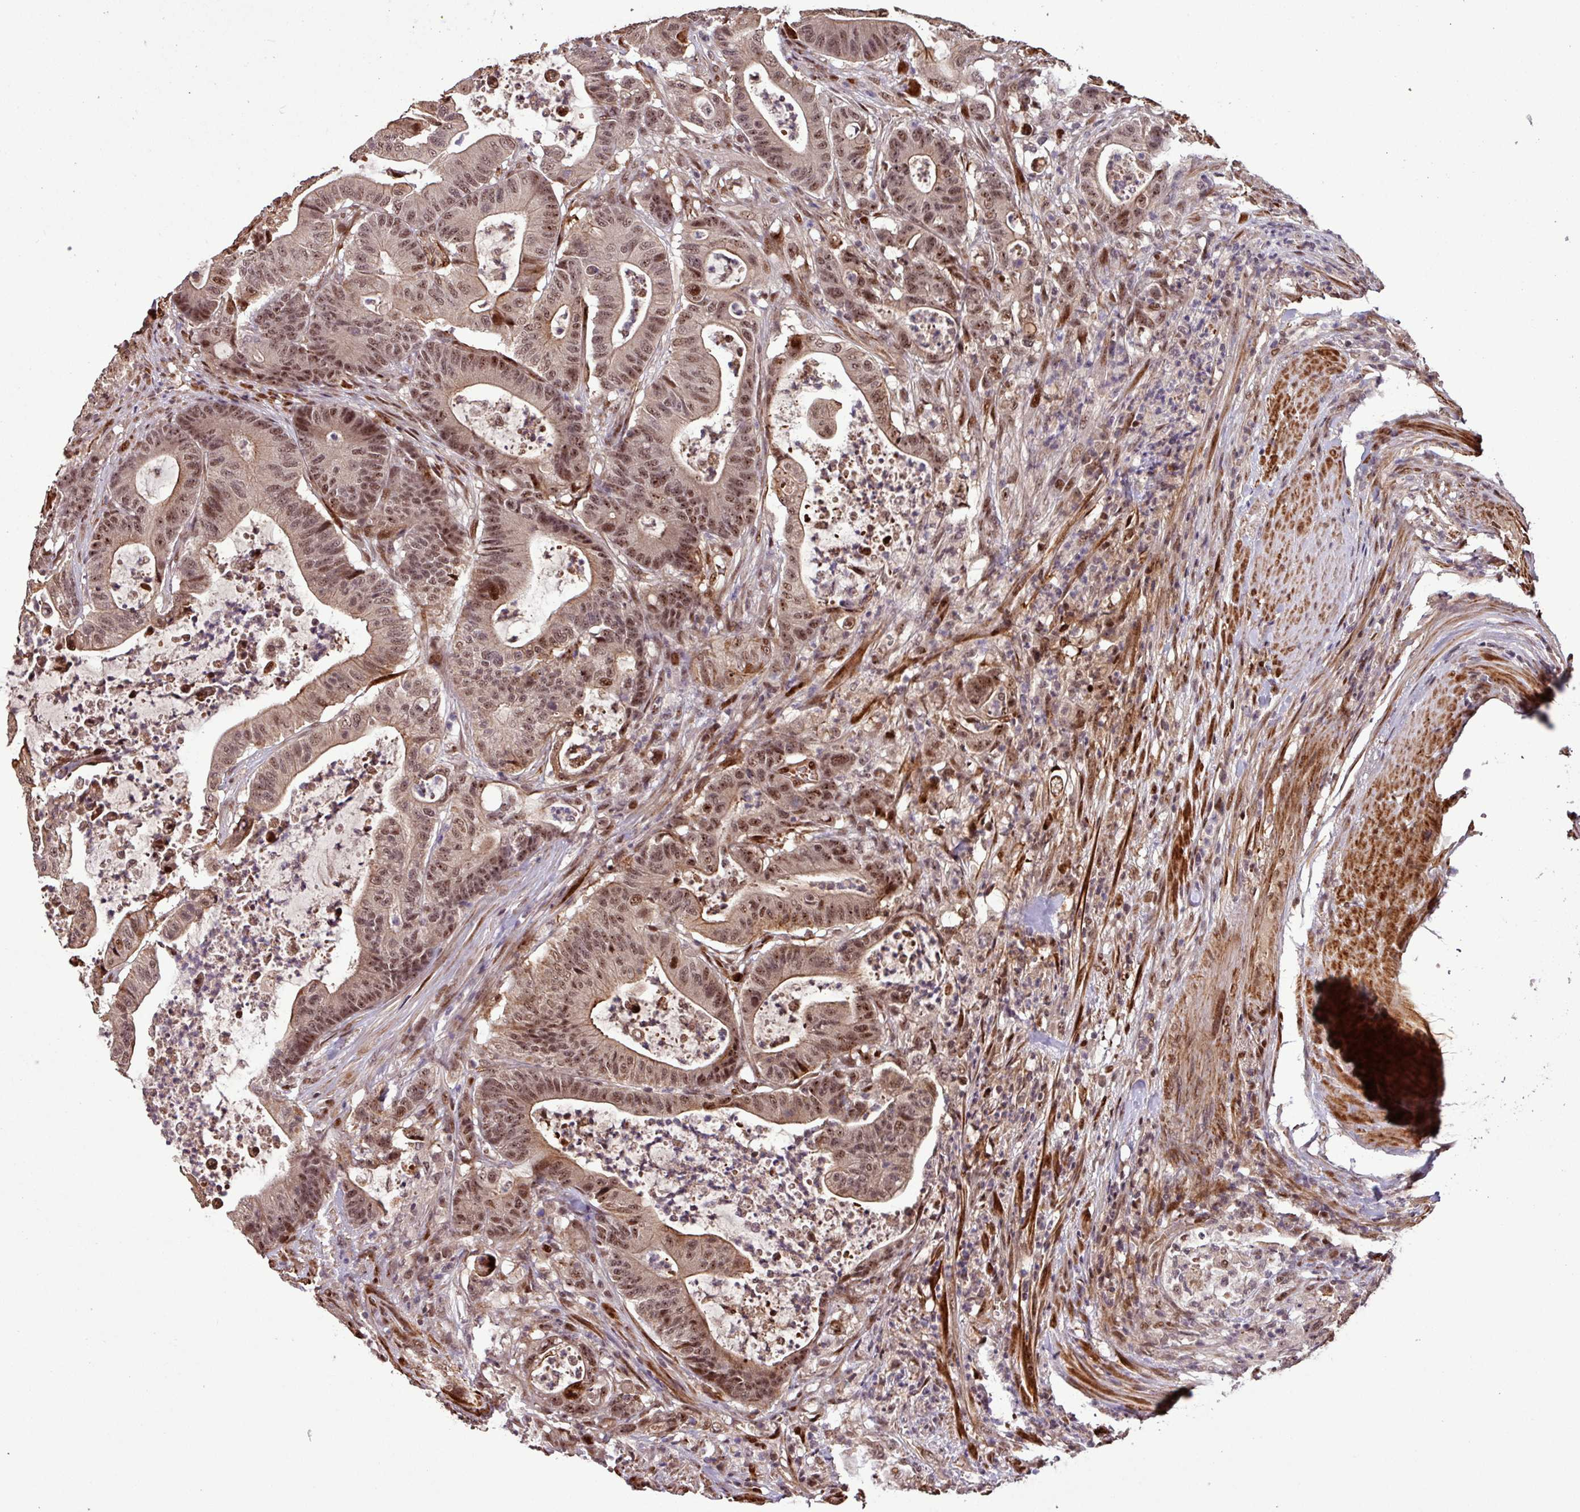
{"staining": {"intensity": "moderate", "quantity": ">75%", "location": "nuclear"}, "tissue": "colorectal cancer", "cell_type": "Tumor cells", "image_type": "cancer", "snomed": [{"axis": "morphology", "description": "Adenocarcinoma, NOS"}, {"axis": "topography", "description": "Colon"}], "caption": "There is medium levels of moderate nuclear staining in tumor cells of adenocarcinoma (colorectal), as demonstrated by immunohistochemical staining (brown color).", "gene": "SLC22A24", "patient": {"sex": "female", "age": 84}}